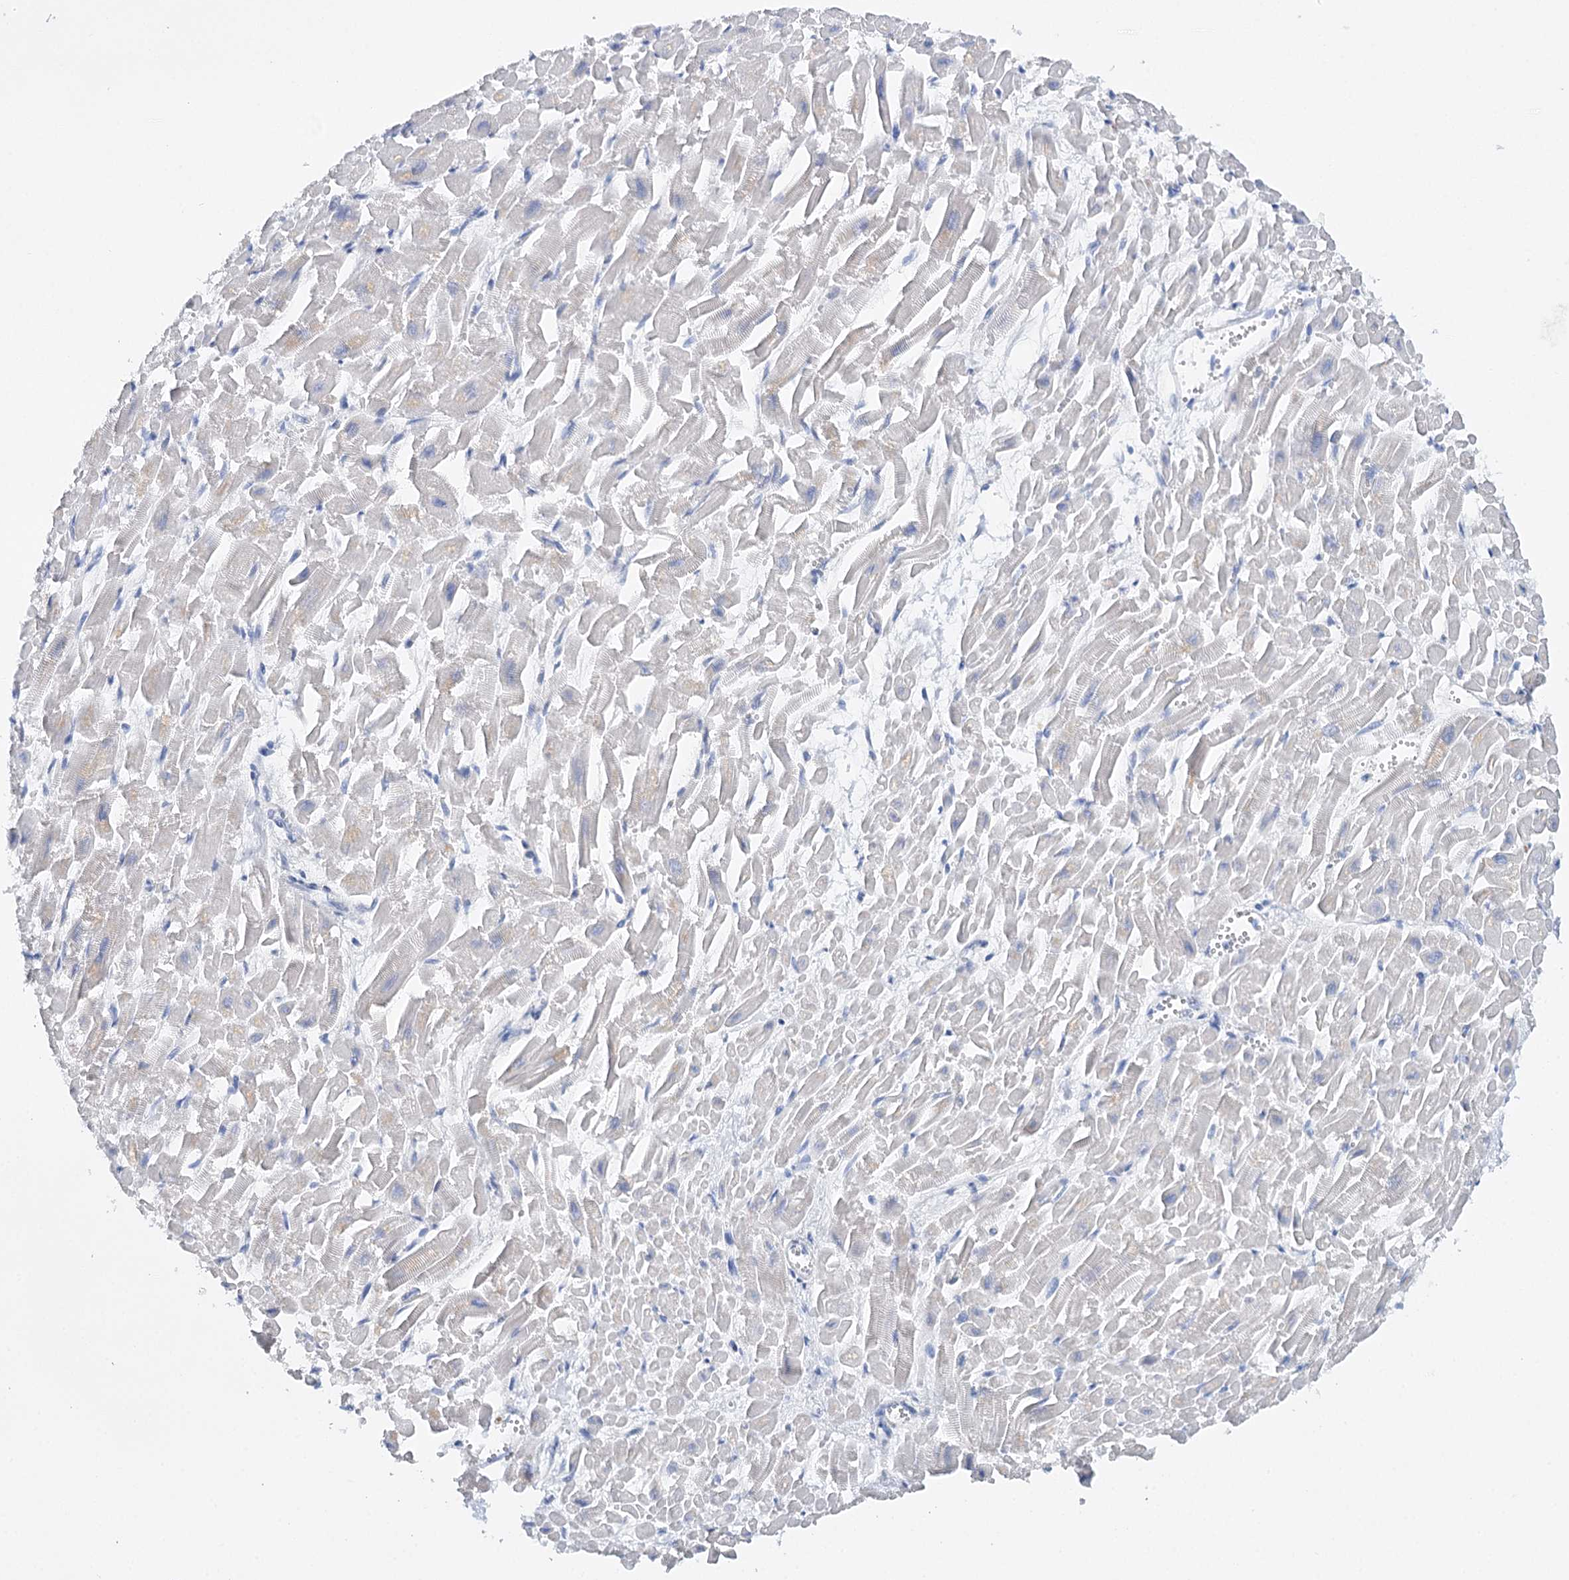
{"staining": {"intensity": "negative", "quantity": "none", "location": "none"}, "tissue": "heart muscle", "cell_type": "Cardiomyocytes", "image_type": "normal", "snomed": [{"axis": "morphology", "description": "Normal tissue, NOS"}, {"axis": "topography", "description": "Heart"}], "caption": "IHC micrograph of normal heart muscle: heart muscle stained with DAB (3,3'-diaminobenzidine) demonstrates no significant protein positivity in cardiomyocytes.", "gene": "CEACAM8", "patient": {"sex": "male", "age": 54}}